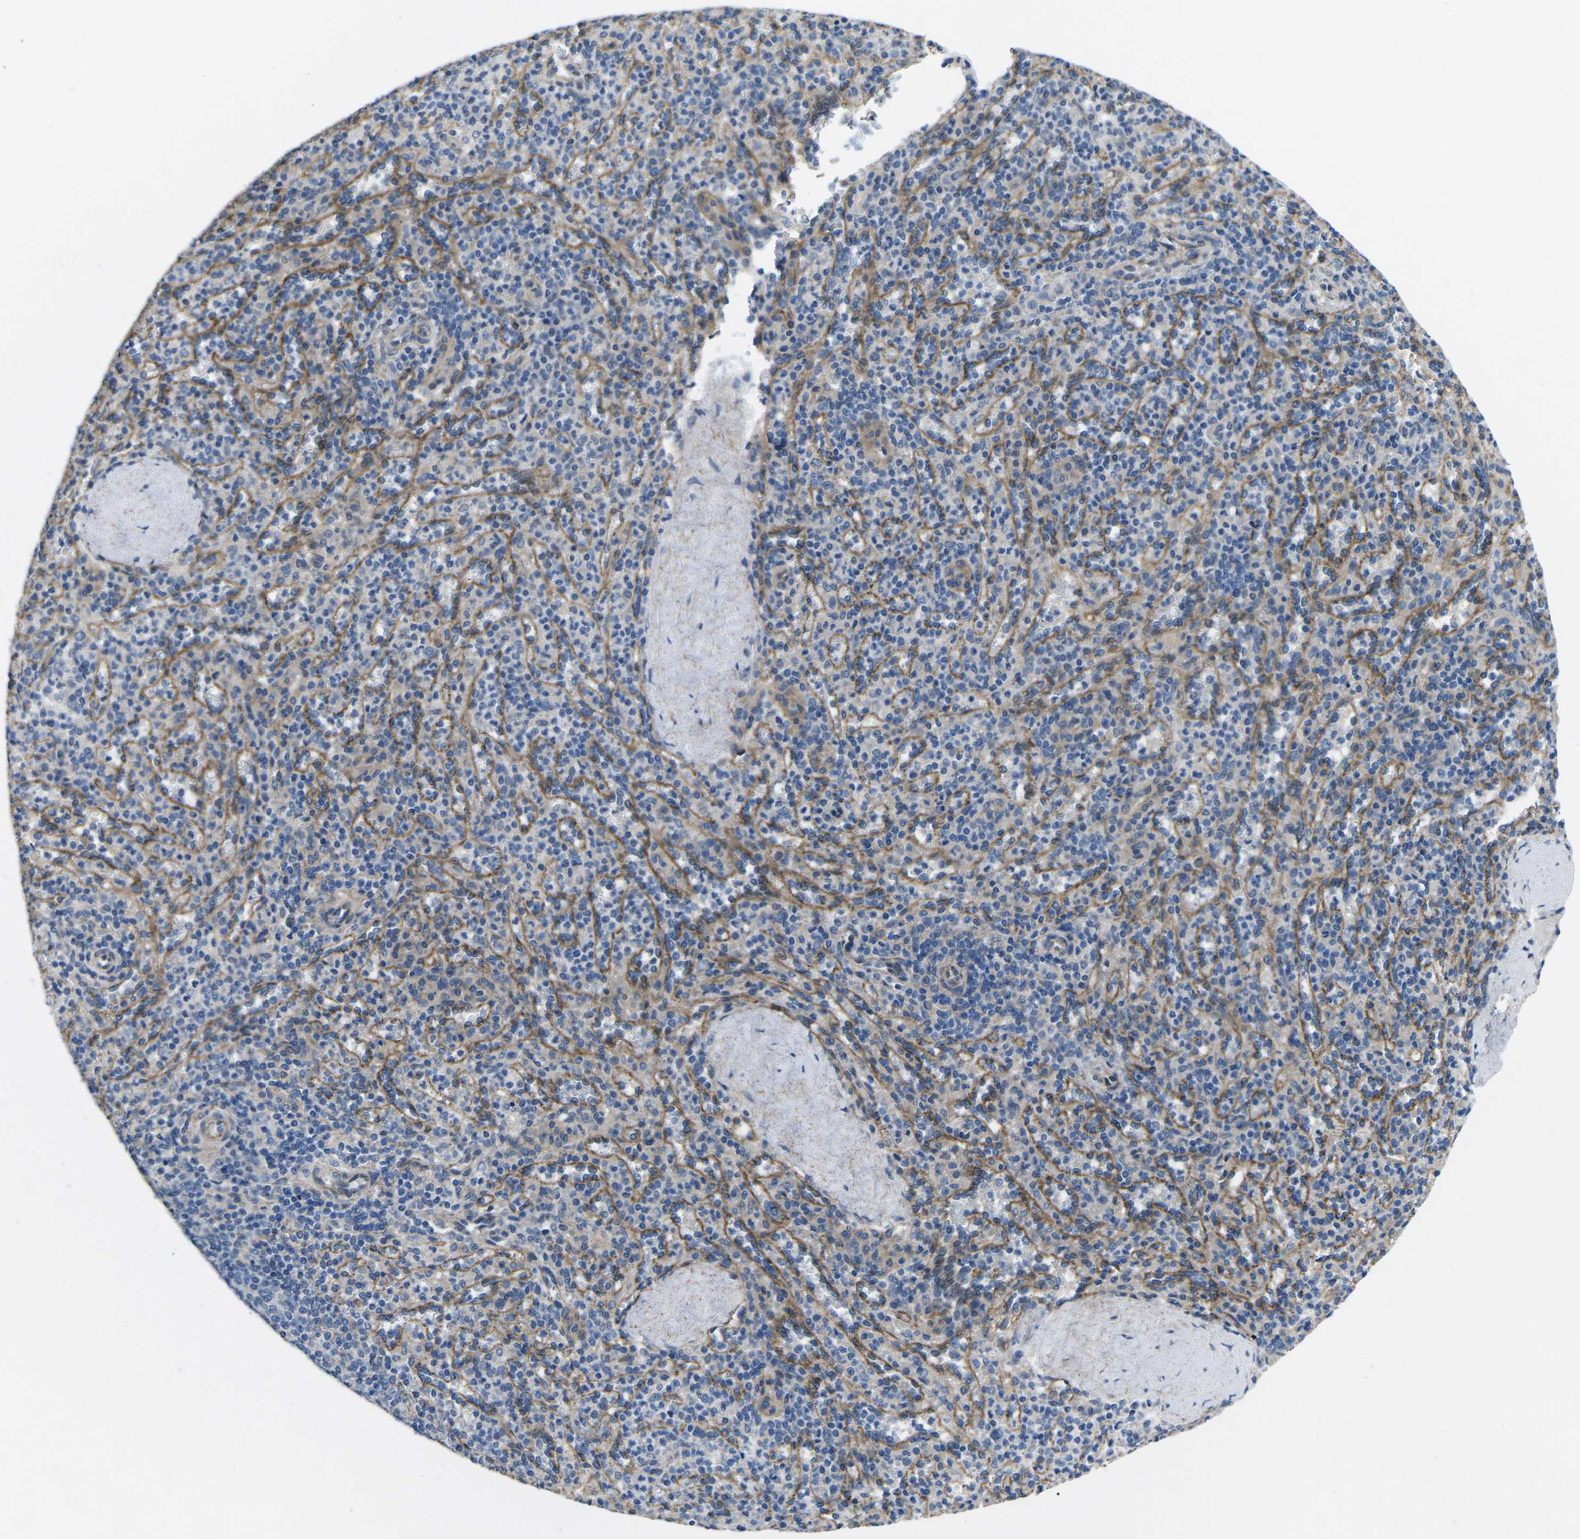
{"staining": {"intensity": "negative", "quantity": "none", "location": "none"}, "tissue": "spleen", "cell_type": "Cells in red pulp", "image_type": "normal", "snomed": [{"axis": "morphology", "description": "Normal tissue, NOS"}, {"axis": "topography", "description": "Spleen"}], "caption": "An IHC photomicrograph of benign spleen is shown. There is no staining in cells in red pulp of spleen. The staining was performed using DAB (3,3'-diaminobenzidine) to visualize the protein expression in brown, while the nuclei were stained in blue with hematoxylin (Magnification: 20x).", "gene": "CTNND1", "patient": {"sex": "male", "age": 36}}